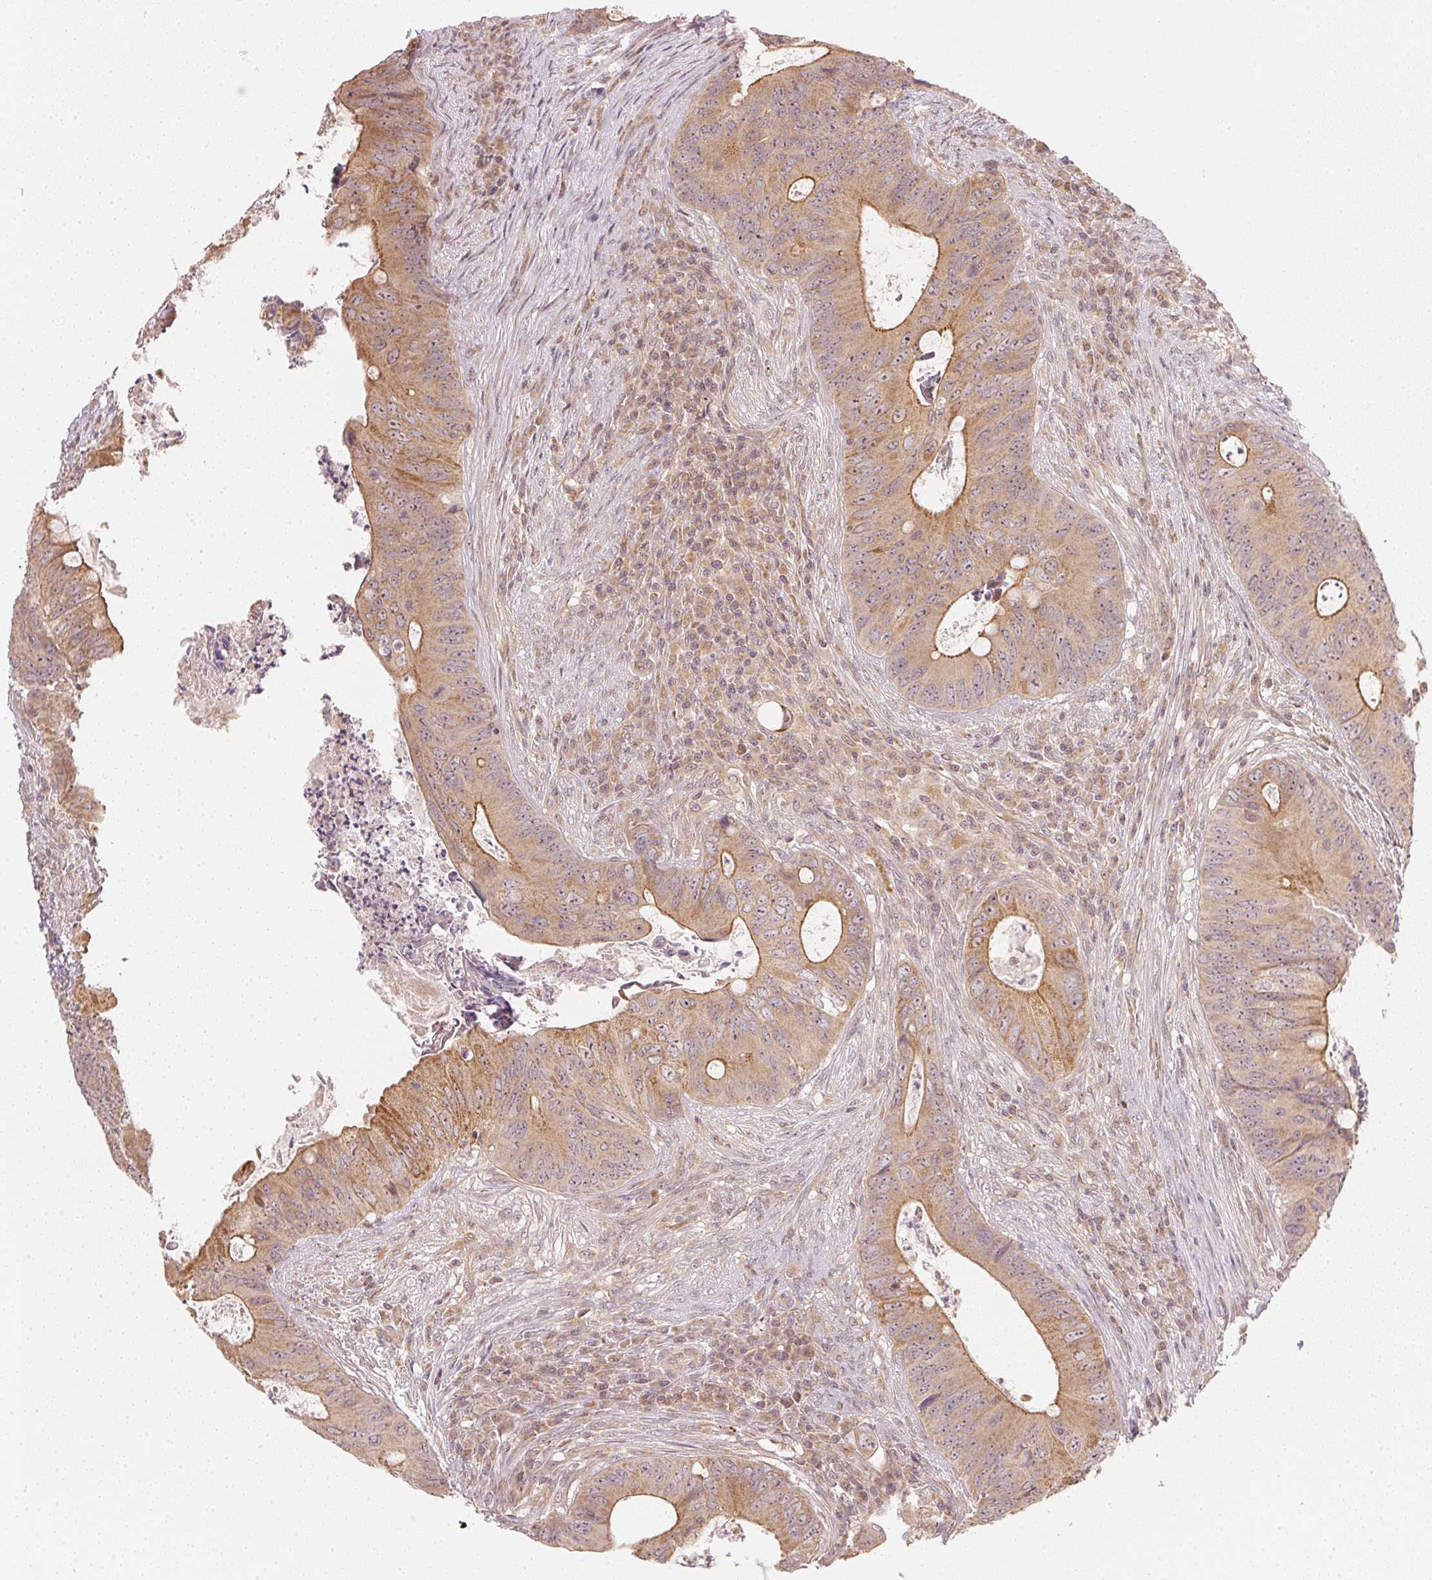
{"staining": {"intensity": "moderate", "quantity": ">75%", "location": "cytoplasmic/membranous"}, "tissue": "colorectal cancer", "cell_type": "Tumor cells", "image_type": "cancer", "snomed": [{"axis": "morphology", "description": "Adenocarcinoma, NOS"}, {"axis": "topography", "description": "Colon"}], "caption": "A brown stain shows moderate cytoplasmic/membranous staining of a protein in colorectal cancer tumor cells.", "gene": "WDR54", "patient": {"sex": "female", "age": 74}}